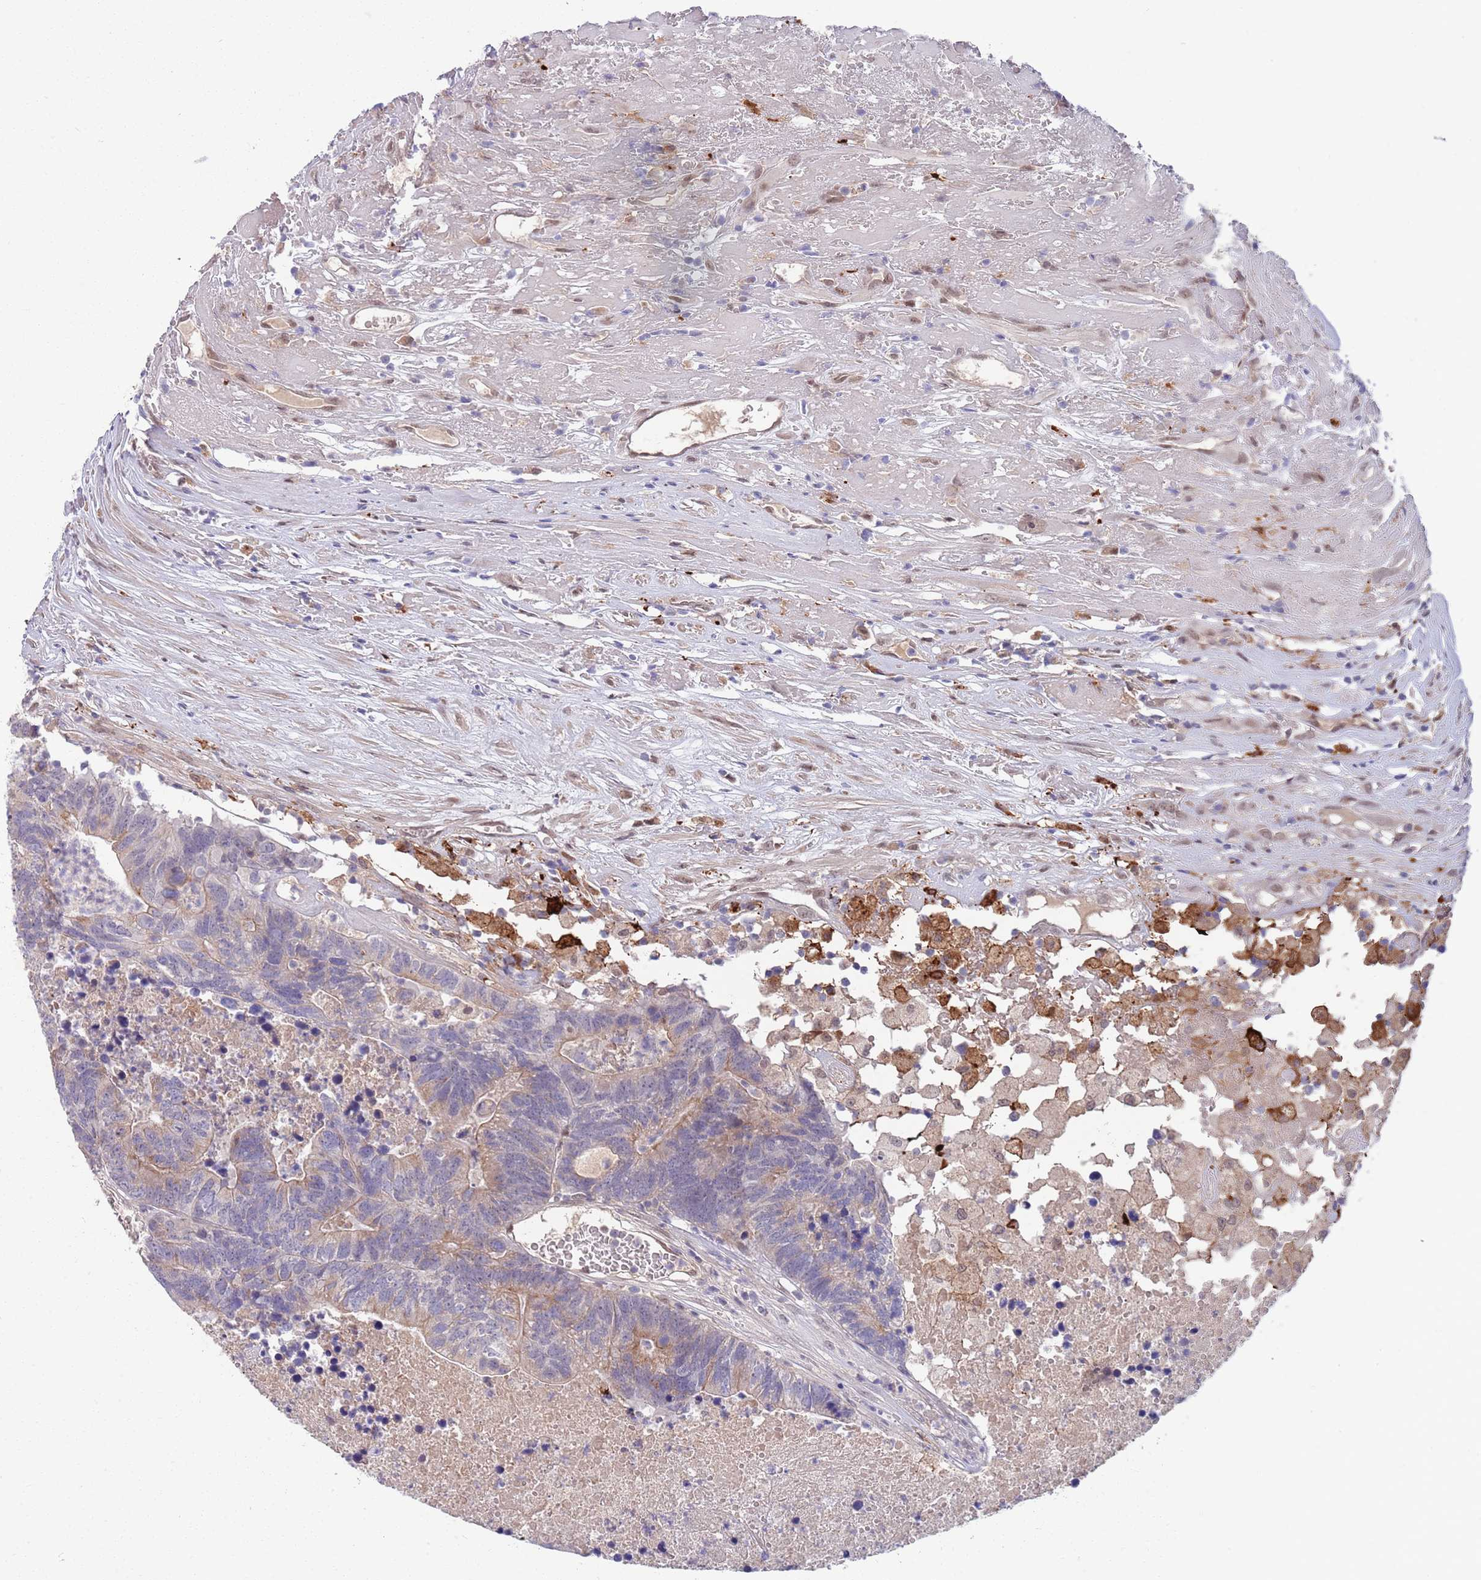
{"staining": {"intensity": "moderate", "quantity": "<25%", "location": "cytoplasmic/membranous"}, "tissue": "colorectal cancer", "cell_type": "Tumor cells", "image_type": "cancer", "snomed": [{"axis": "morphology", "description": "Adenocarcinoma, NOS"}, {"axis": "topography", "description": "Colon"}], "caption": "Colorectal cancer (adenocarcinoma) stained with immunohistochemistry shows moderate cytoplasmic/membranous positivity in approximately <25% of tumor cells.", "gene": "NLRP6", "patient": {"sex": "female", "age": 48}}